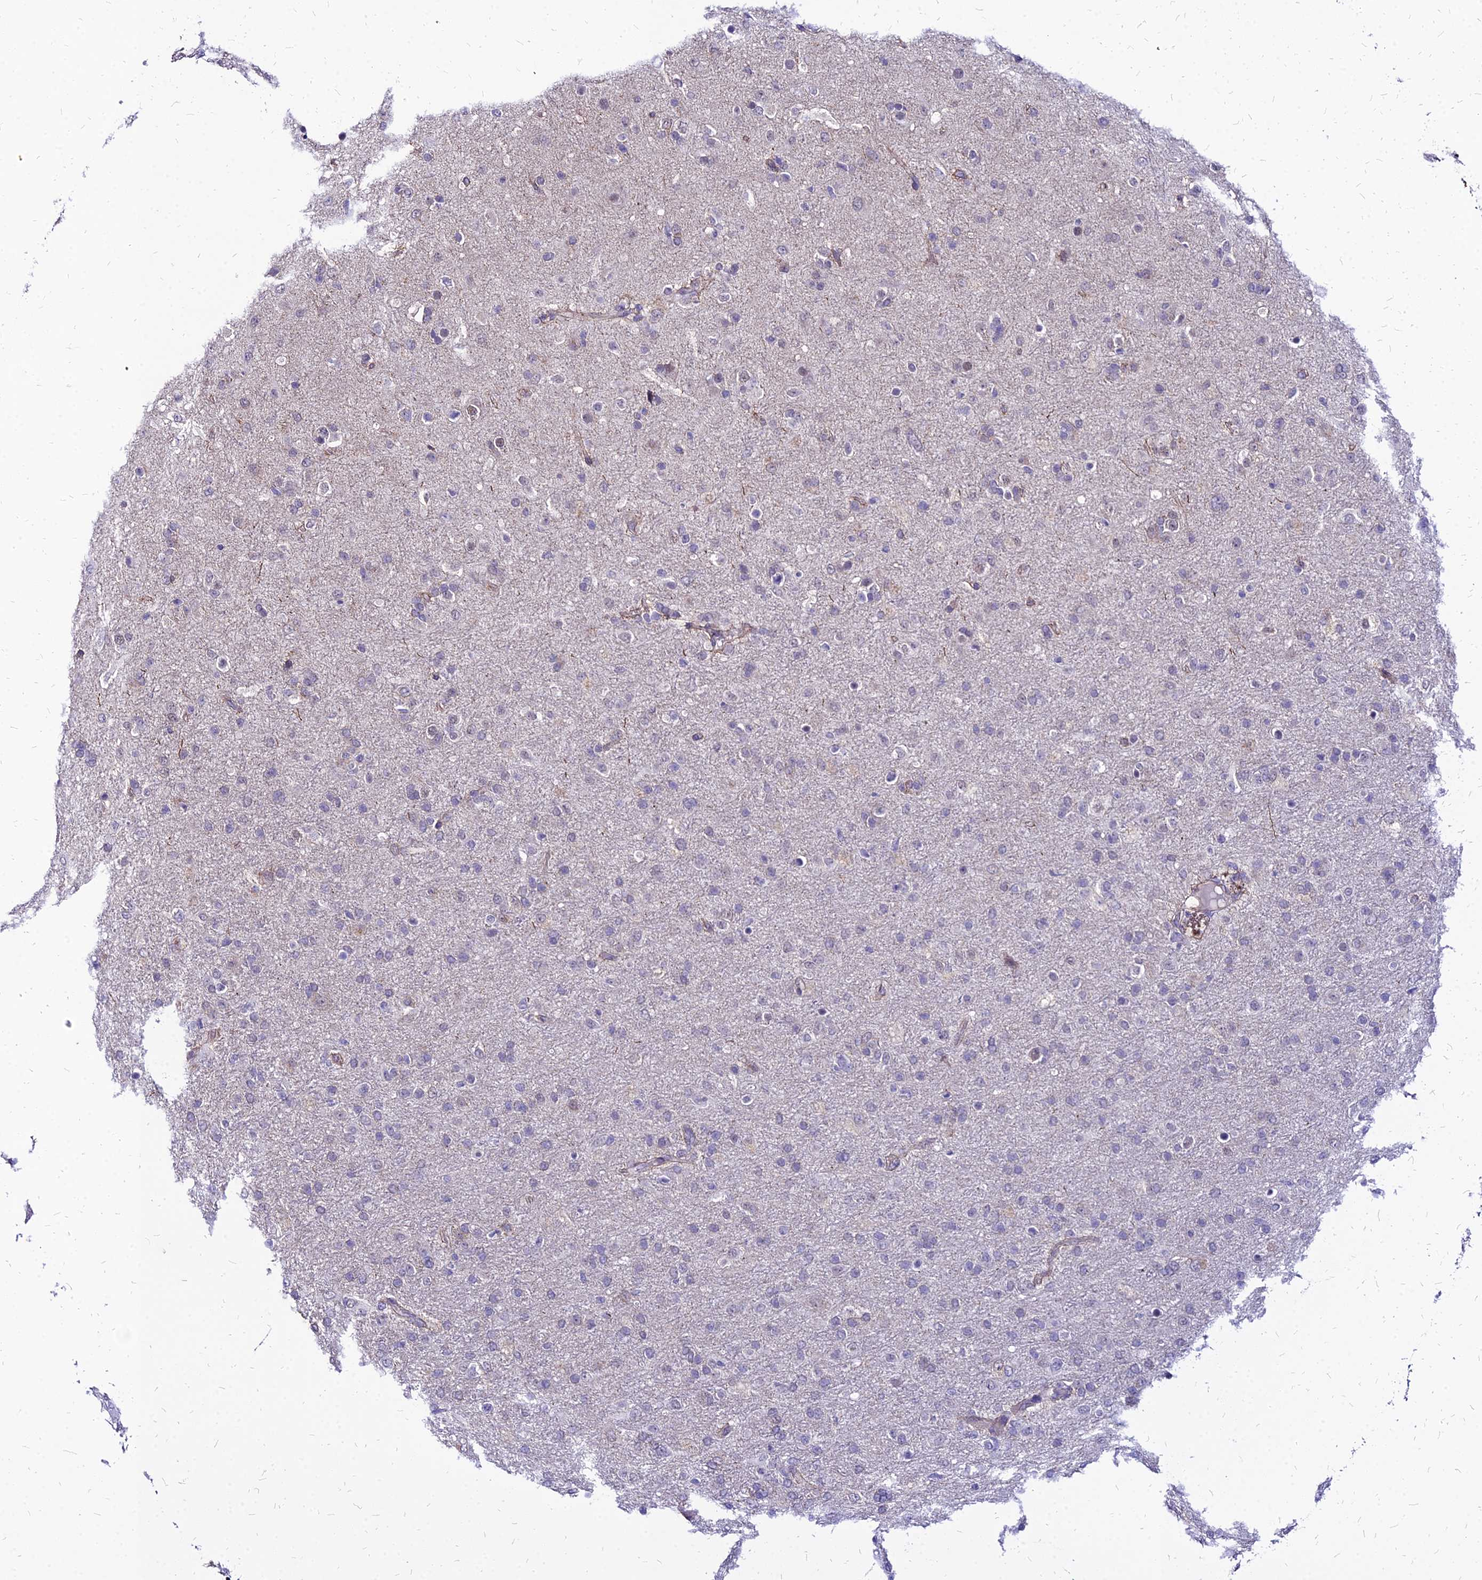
{"staining": {"intensity": "negative", "quantity": "none", "location": "none"}, "tissue": "glioma", "cell_type": "Tumor cells", "image_type": "cancer", "snomed": [{"axis": "morphology", "description": "Glioma, malignant, Low grade"}, {"axis": "topography", "description": "Brain"}], "caption": "This is a micrograph of immunohistochemistry staining of malignant low-grade glioma, which shows no staining in tumor cells. (DAB immunohistochemistry (IHC) visualized using brightfield microscopy, high magnification).", "gene": "YEATS2", "patient": {"sex": "male", "age": 65}}